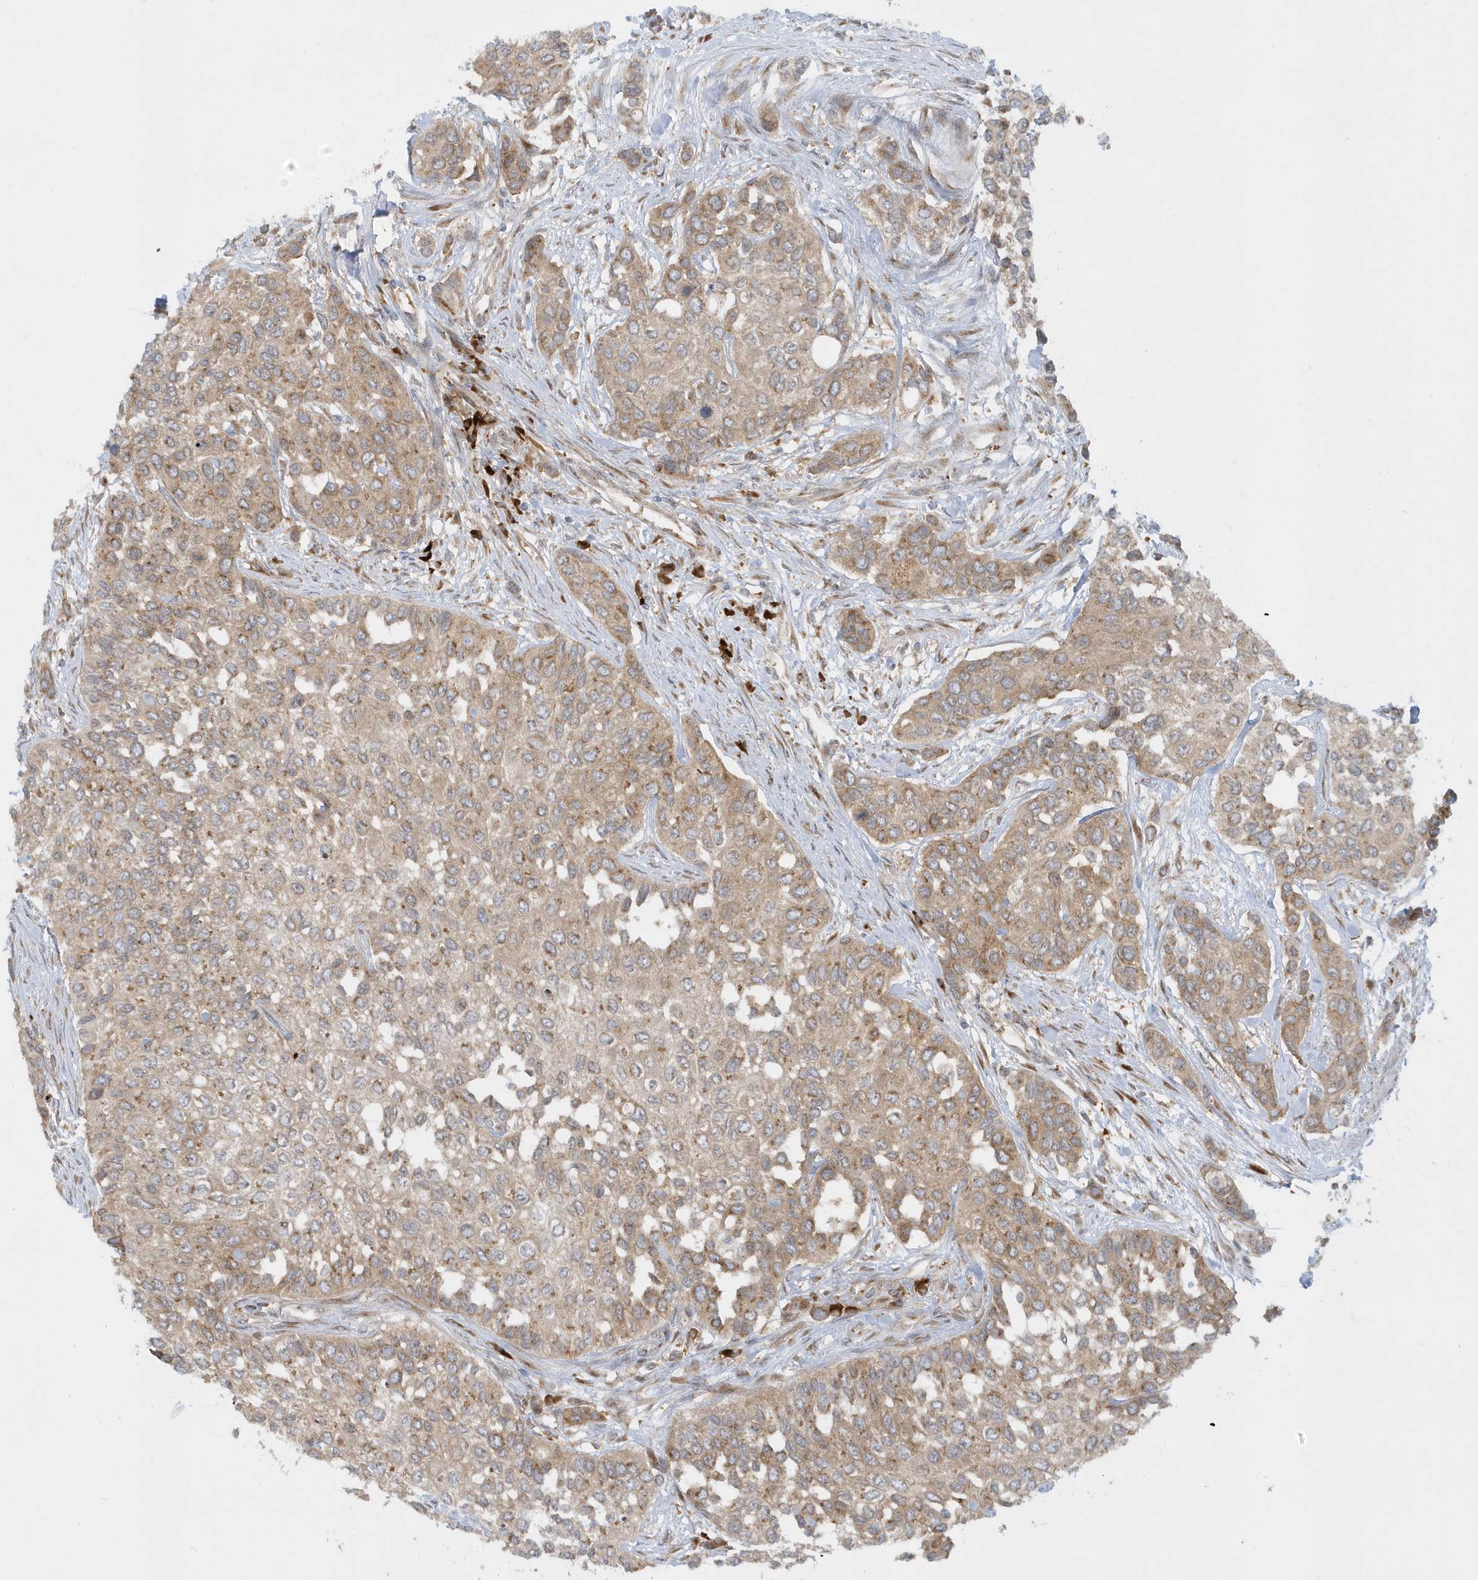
{"staining": {"intensity": "moderate", "quantity": ">75%", "location": "cytoplasmic/membranous"}, "tissue": "urothelial cancer", "cell_type": "Tumor cells", "image_type": "cancer", "snomed": [{"axis": "morphology", "description": "Normal tissue, NOS"}, {"axis": "morphology", "description": "Urothelial carcinoma, High grade"}, {"axis": "topography", "description": "Vascular tissue"}, {"axis": "topography", "description": "Urinary bladder"}], "caption": "DAB (3,3'-diaminobenzidine) immunohistochemical staining of human urothelial cancer shows moderate cytoplasmic/membranous protein staining in about >75% of tumor cells. The staining was performed using DAB, with brown indicating positive protein expression. Nuclei are stained blue with hematoxylin.", "gene": "RPP40", "patient": {"sex": "female", "age": 56}}